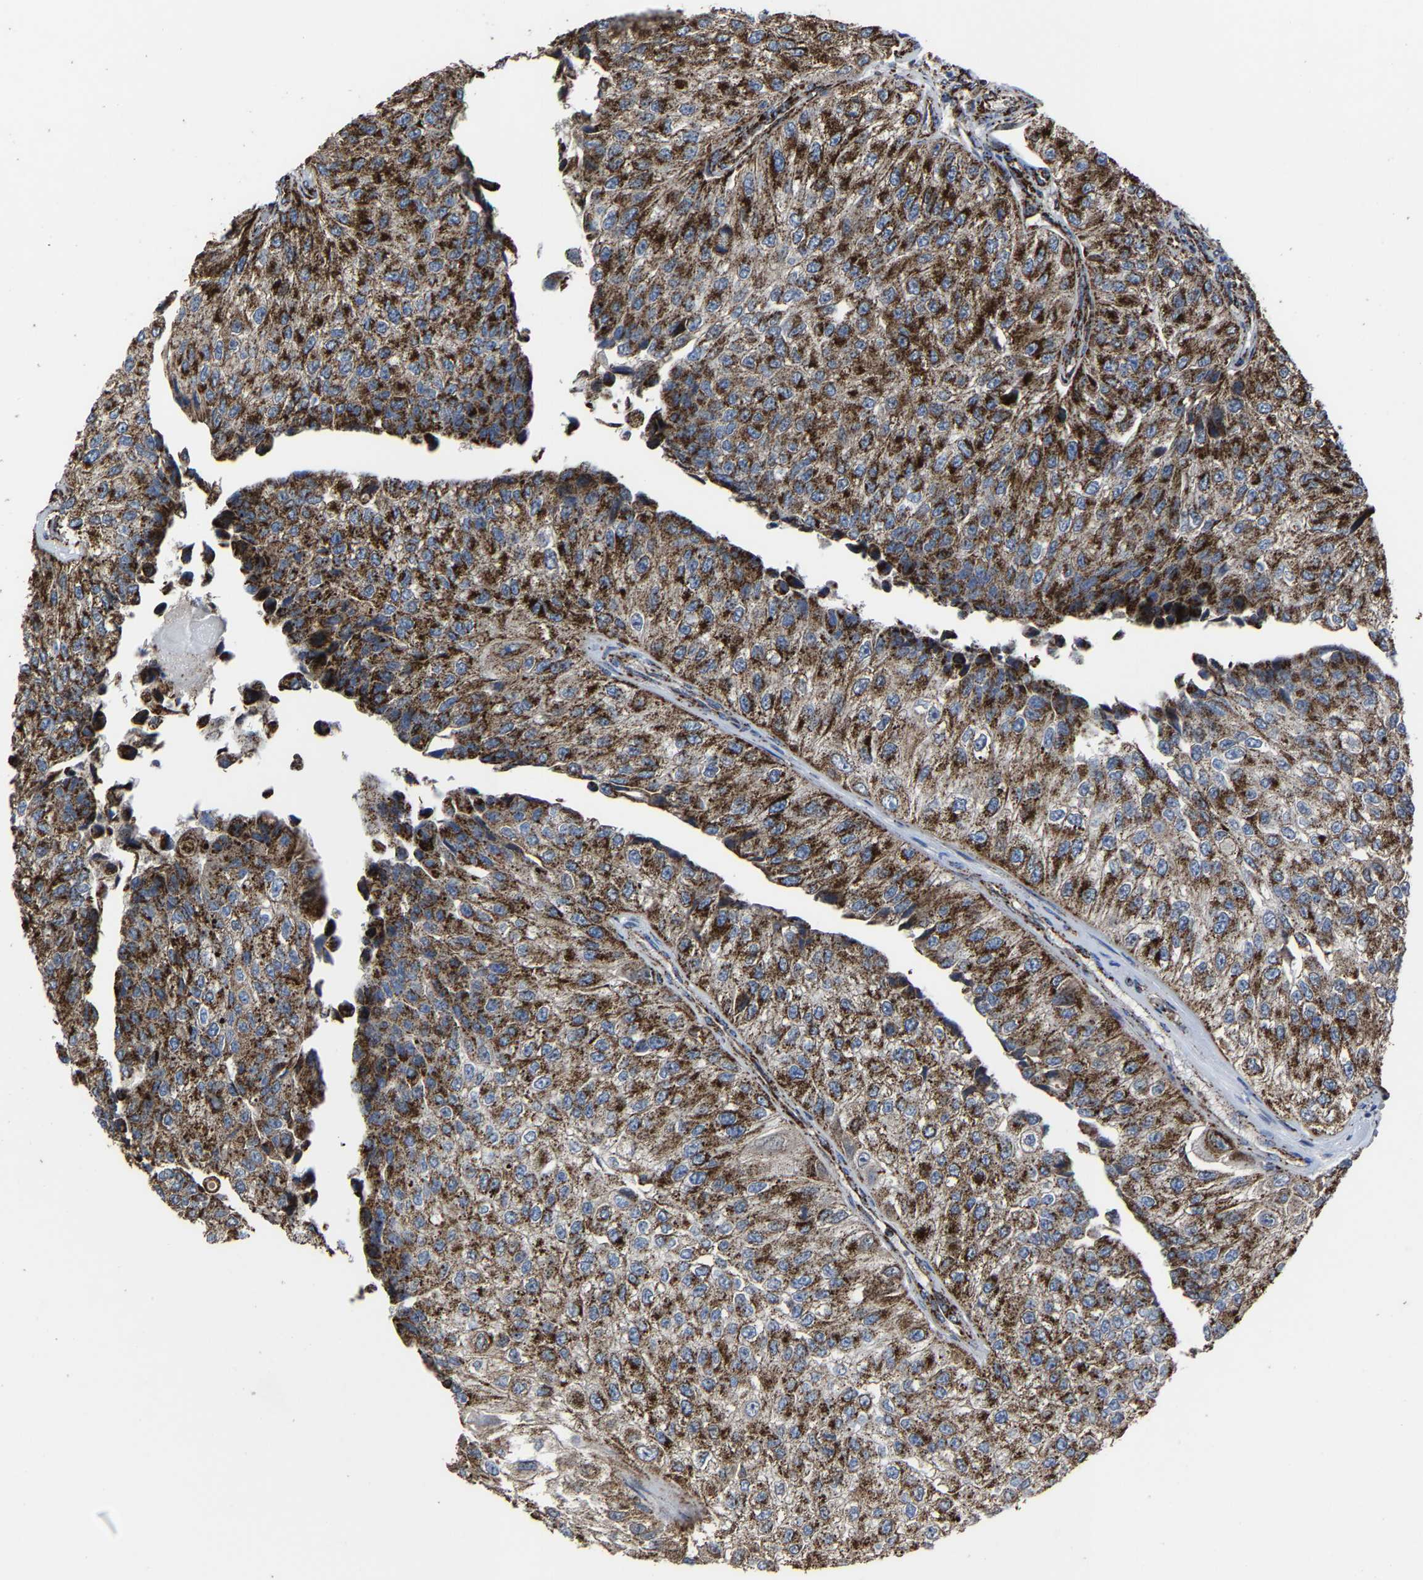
{"staining": {"intensity": "strong", "quantity": ">75%", "location": "cytoplasmic/membranous"}, "tissue": "urothelial cancer", "cell_type": "Tumor cells", "image_type": "cancer", "snomed": [{"axis": "morphology", "description": "Urothelial carcinoma, High grade"}, {"axis": "topography", "description": "Kidney"}, {"axis": "topography", "description": "Urinary bladder"}], "caption": "High-power microscopy captured an immunohistochemistry (IHC) photomicrograph of high-grade urothelial carcinoma, revealing strong cytoplasmic/membranous expression in approximately >75% of tumor cells.", "gene": "NDUFV3", "patient": {"sex": "male", "age": 77}}